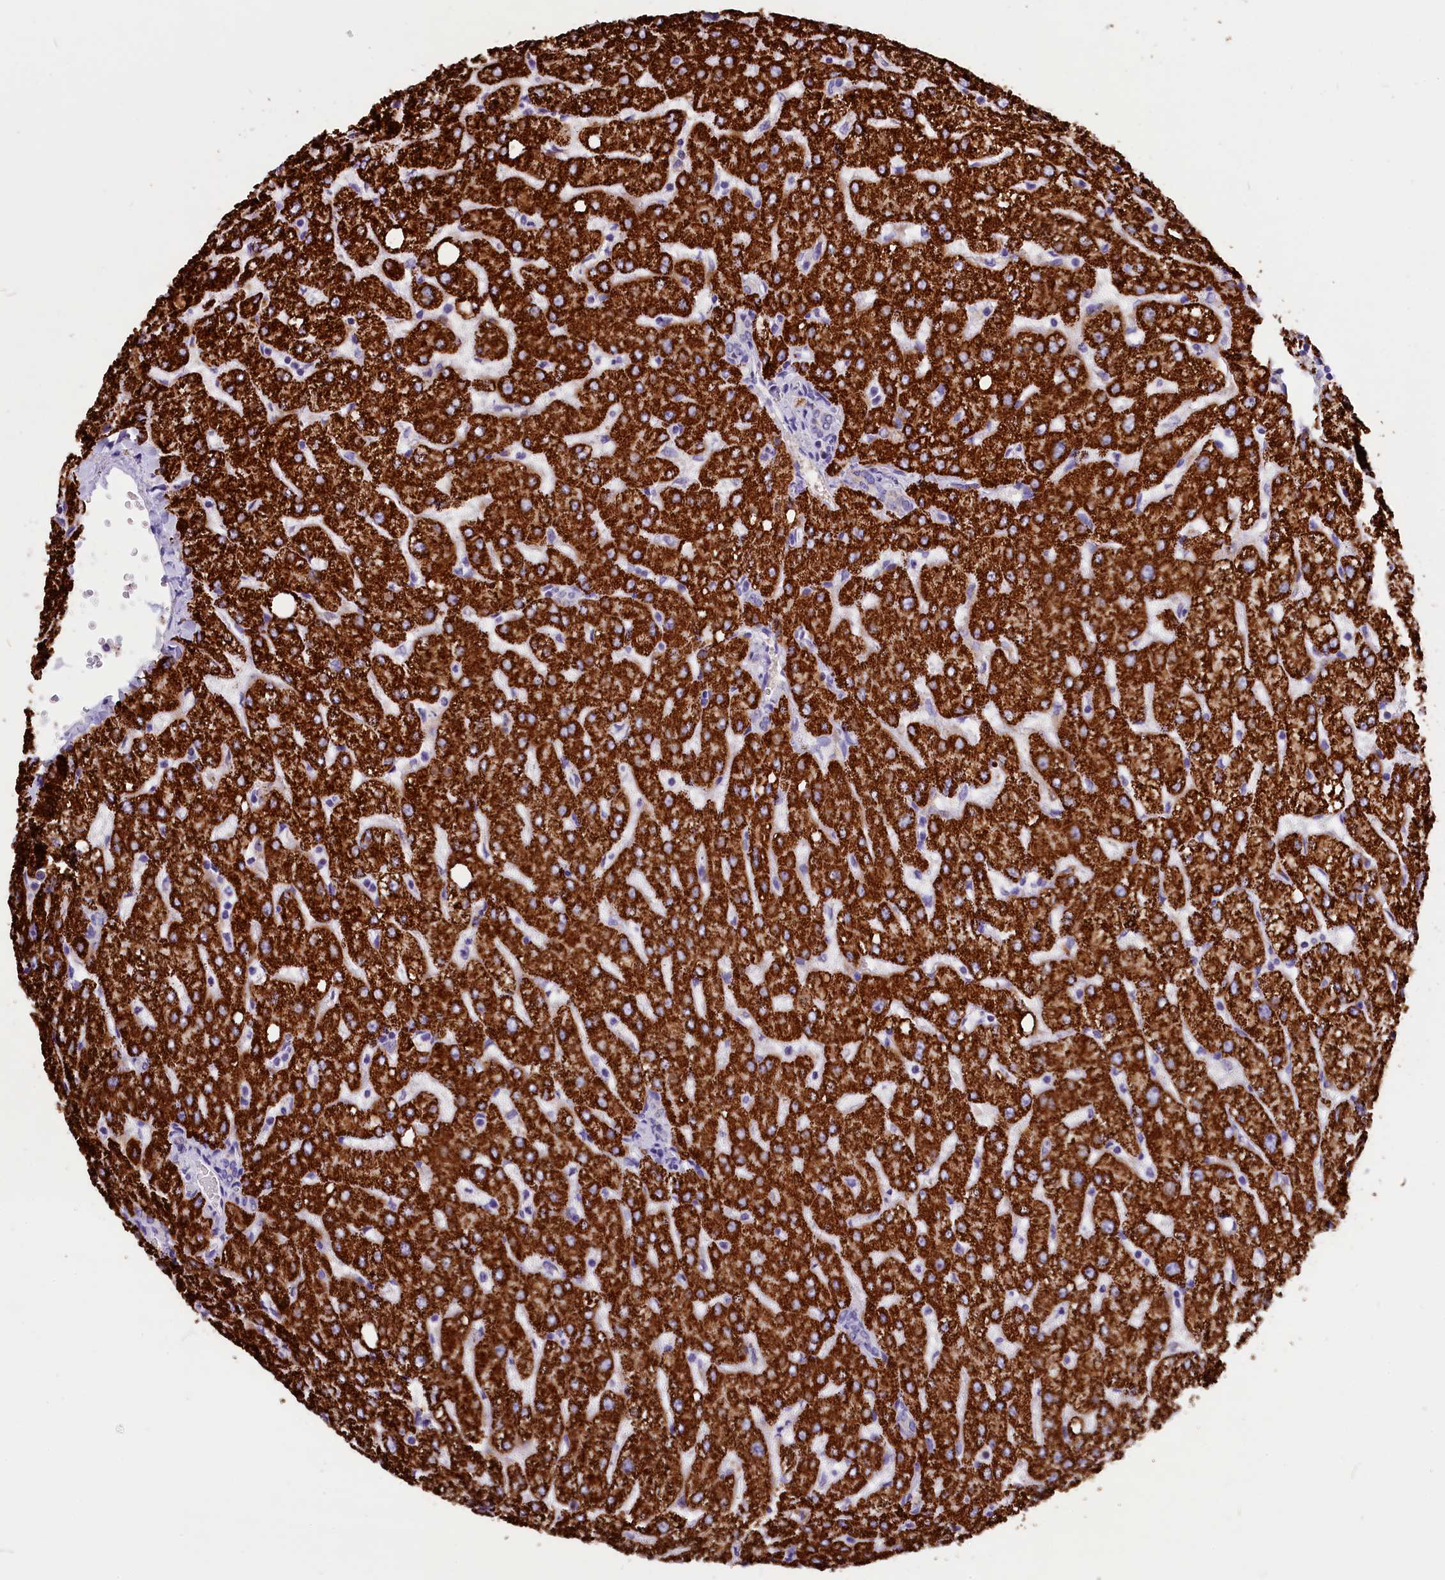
{"staining": {"intensity": "negative", "quantity": "none", "location": "none"}, "tissue": "liver", "cell_type": "Cholangiocytes", "image_type": "normal", "snomed": [{"axis": "morphology", "description": "Normal tissue, NOS"}, {"axis": "topography", "description": "Liver"}], "caption": "Immunohistochemical staining of unremarkable human liver demonstrates no significant positivity in cholangiocytes.", "gene": "ABAT", "patient": {"sex": "female", "age": 54}}